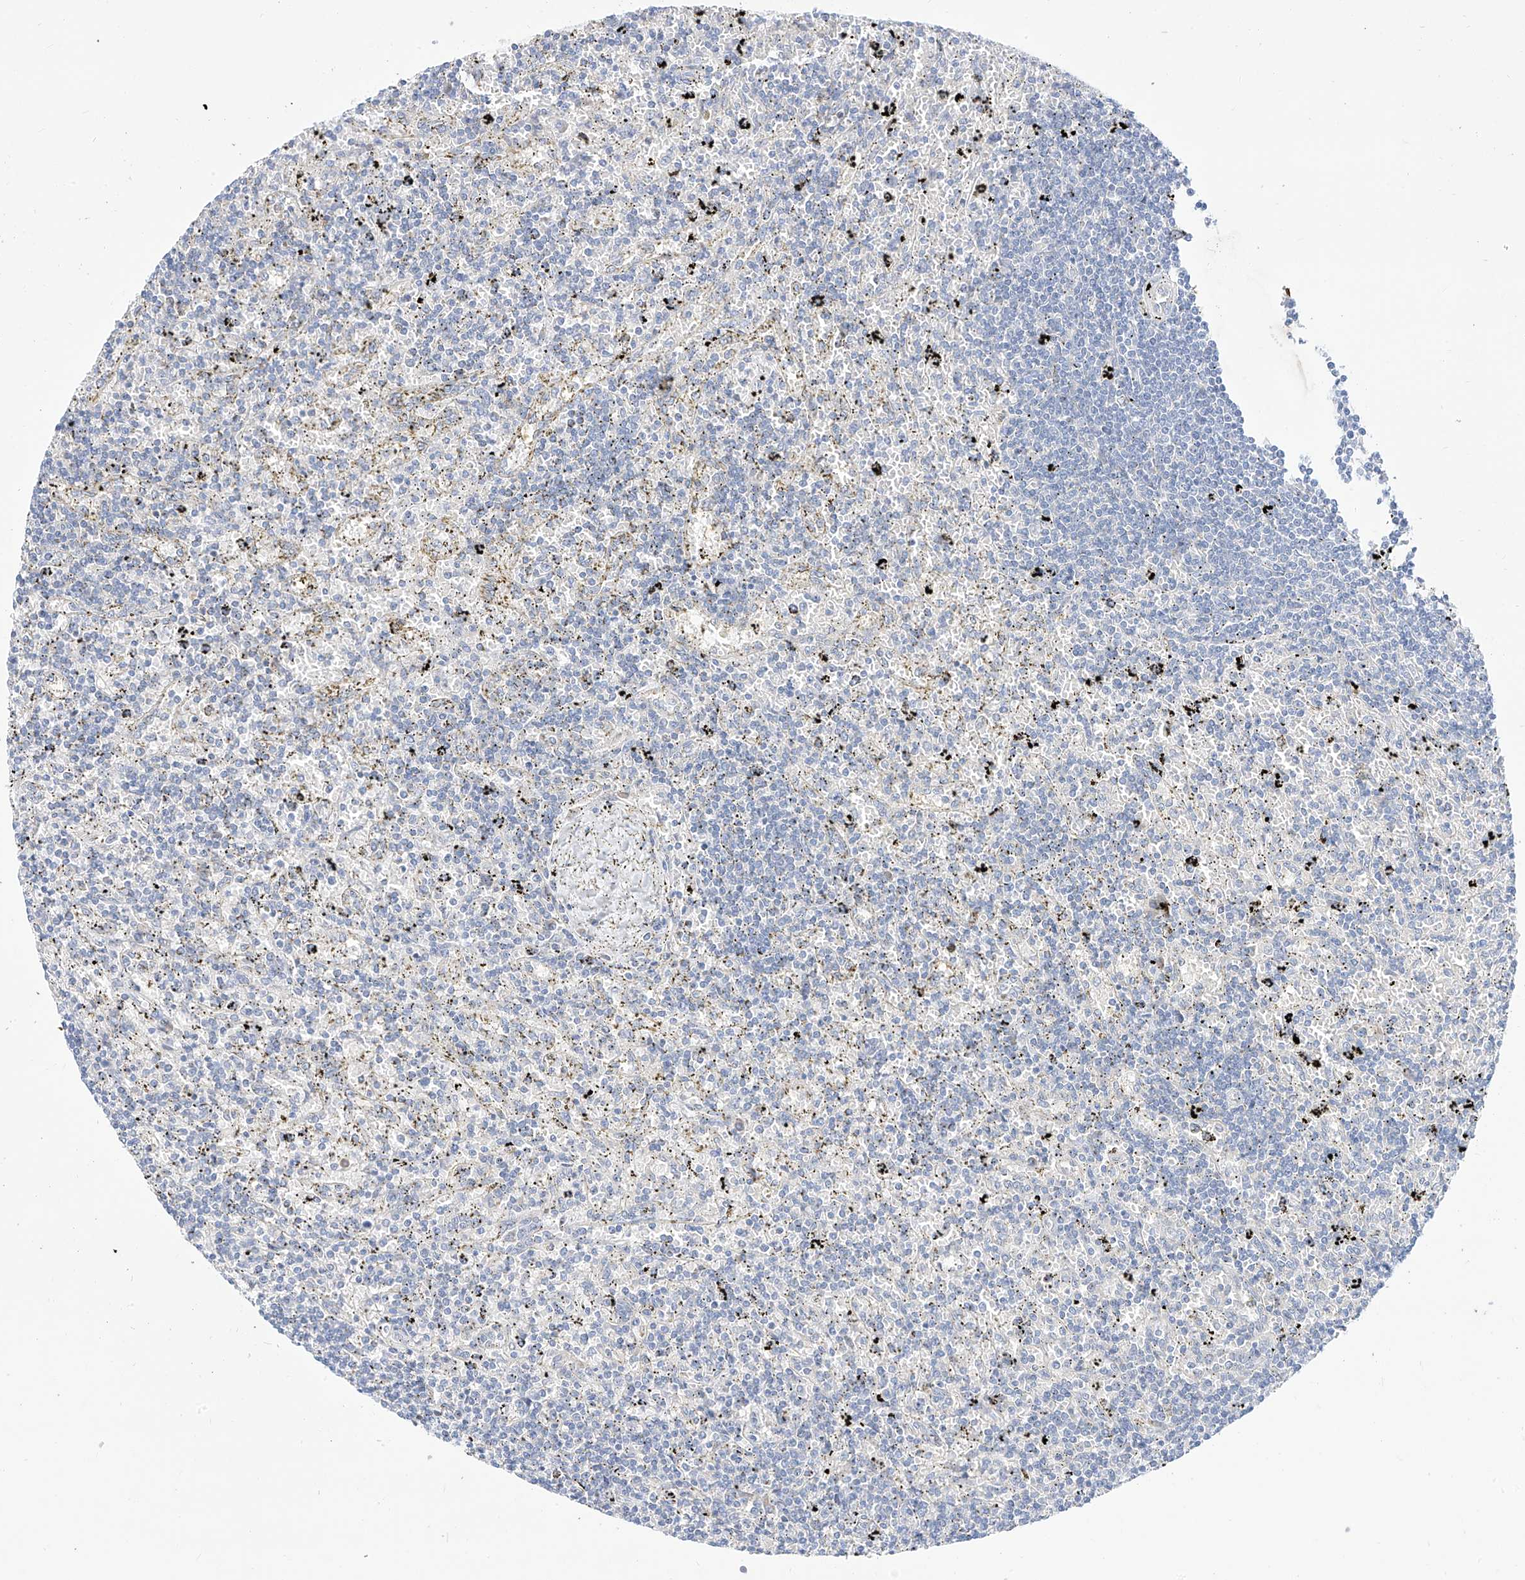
{"staining": {"intensity": "negative", "quantity": "none", "location": "none"}, "tissue": "lymphoma", "cell_type": "Tumor cells", "image_type": "cancer", "snomed": [{"axis": "morphology", "description": "Malignant lymphoma, non-Hodgkin's type, Low grade"}, {"axis": "topography", "description": "Spleen"}], "caption": "There is no significant staining in tumor cells of lymphoma.", "gene": "RASA2", "patient": {"sex": "male", "age": 76}}